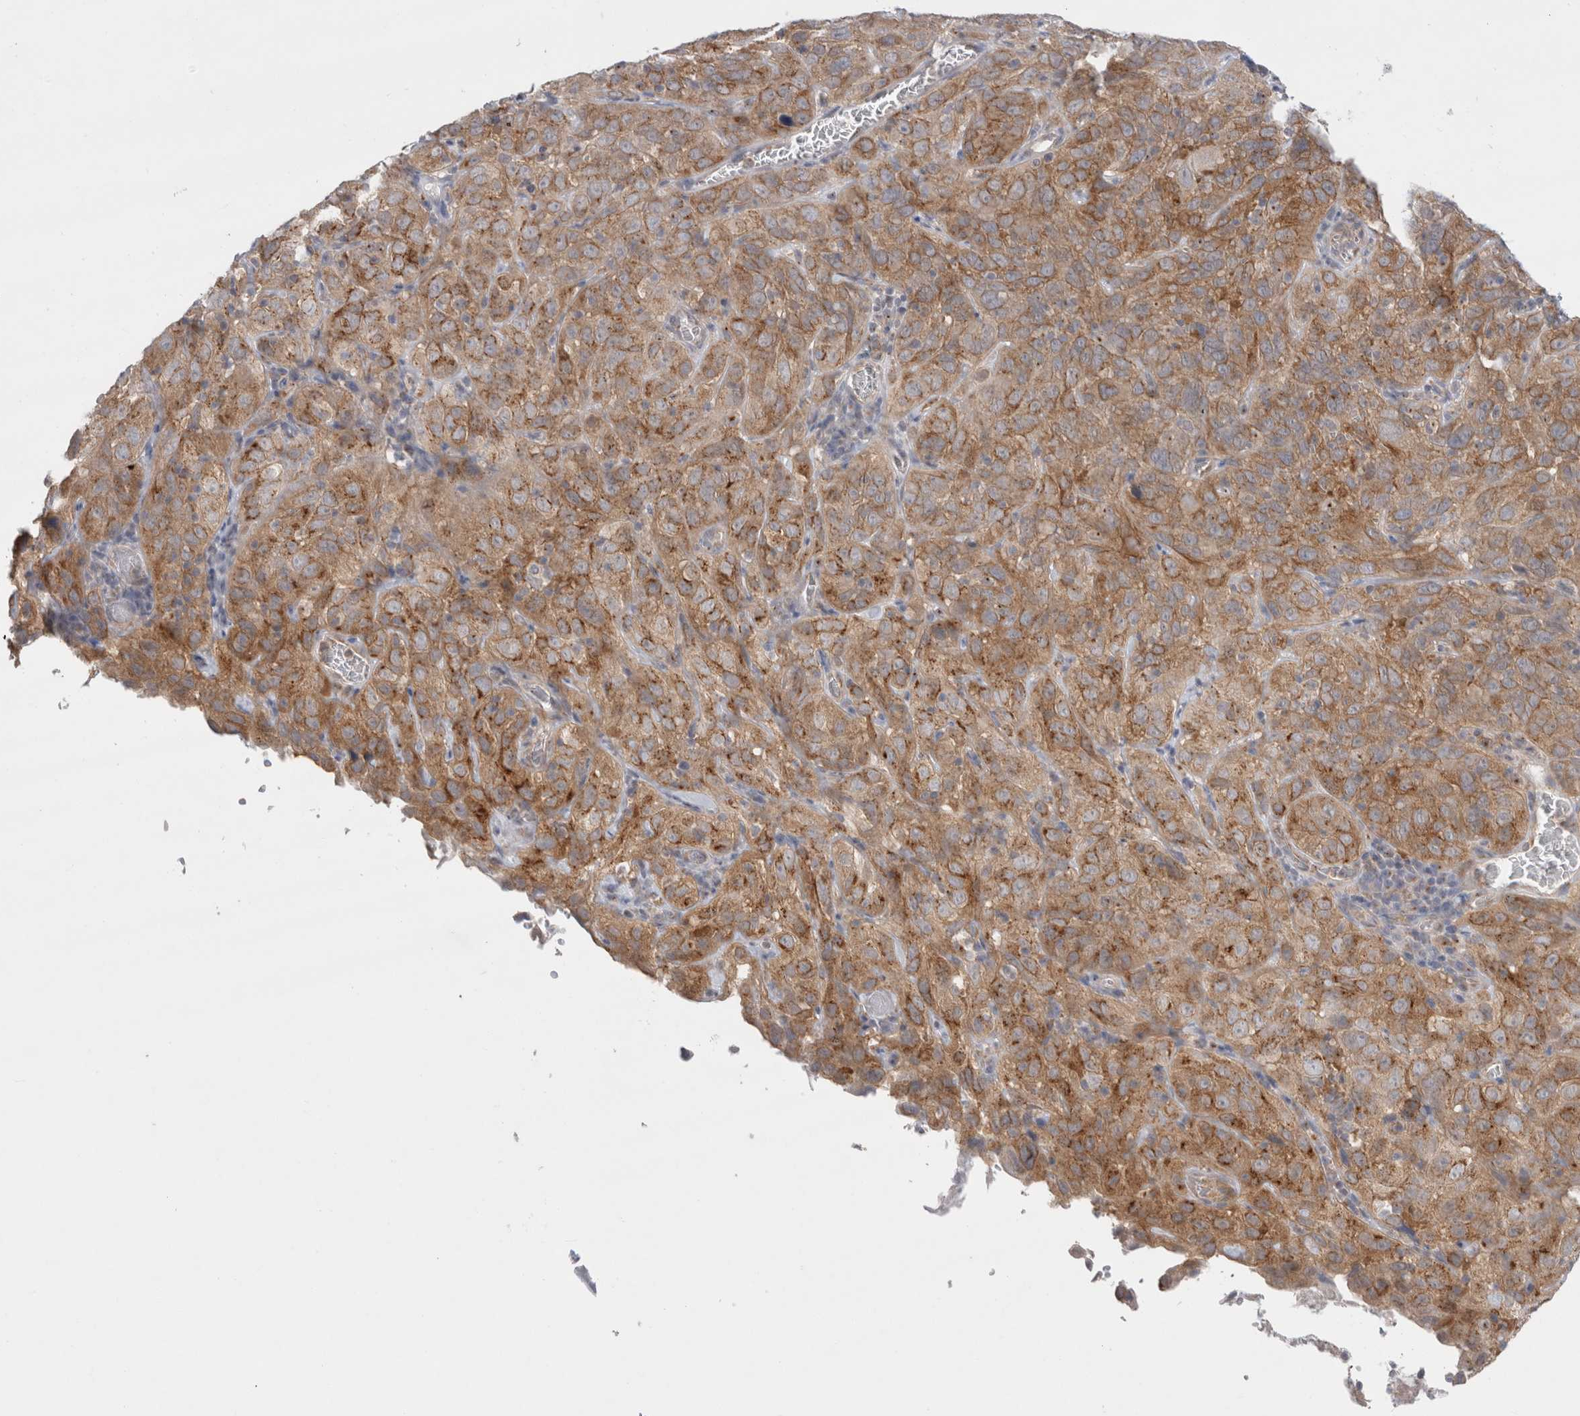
{"staining": {"intensity": "moderate", "quantity": ">75%", "location": "cytoplasmic/membranous"}, "tissue": "cervical cancer", "cell_type": "Tumor cells", "image_type": "cancer", "snomed": [{"axis": "morphology", "description": "Squamous cell carcinoma, NOS"}, {"axis": "topography", "description": "Cervix"}], "caption": "Brown immunohistochemical staining in cervical cancer (squamous cell carcinoma) reveals moderate cytoplasmic/membranous positivity in about >75% of tumor cells.", "gene": "BICD2", "patient": {"sex": "female", "age": 32}}